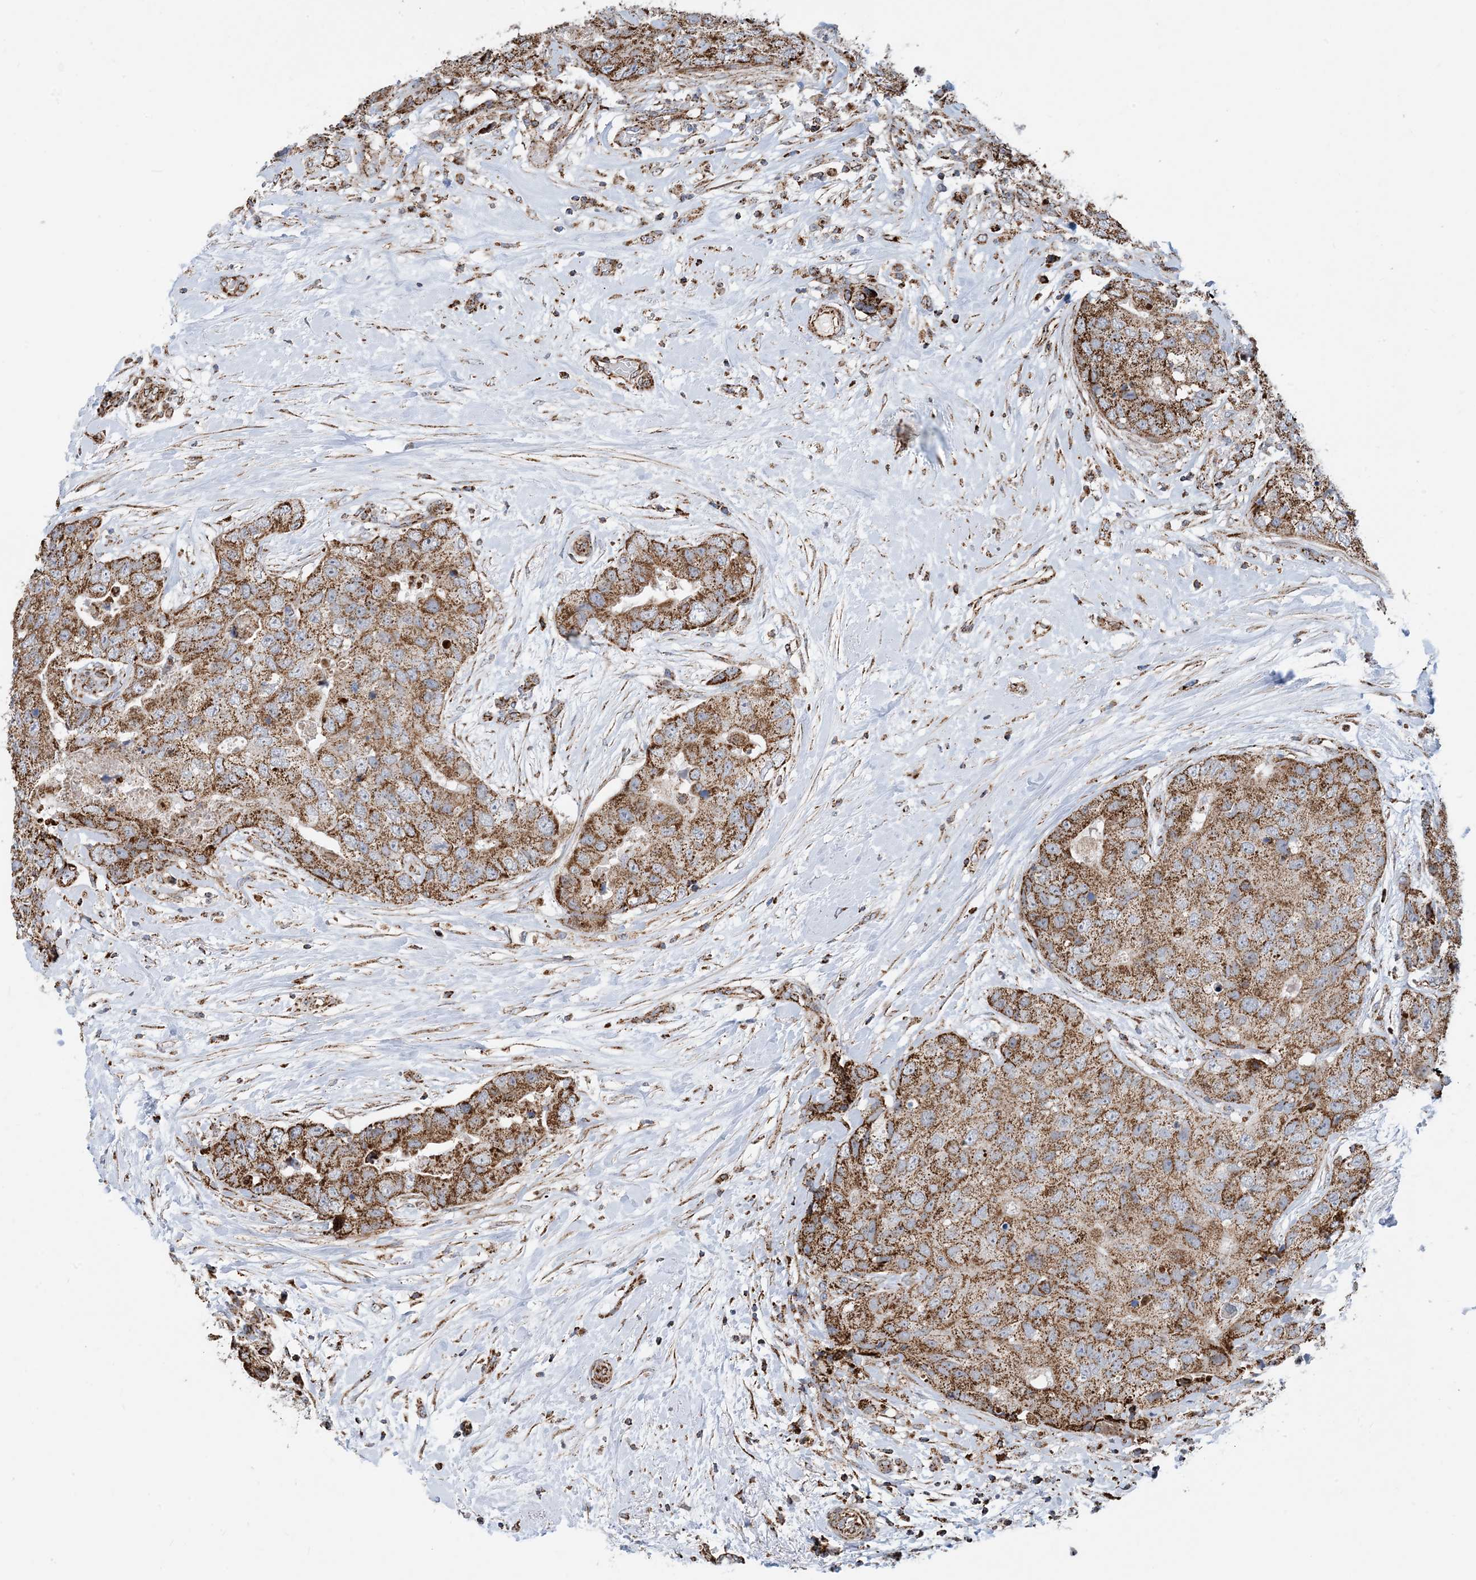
{"staining": {"intensity": "moderate", "quantity": ">75%", "location": "cytoplasmic/membranous"}, "tissue": "breast cancer", "cell_type": "Tumor cells", "image_type": "cancer", "snomed": [{"axis": "morphology", "description": "Duct carcinoma"}, {"axis": "topography", "description": "Breast"}], "caption": "The image displays a brown stain indicating the presence of a protein in the cytoplasmic/membranous of tumor cells in breast infiltrating ductal carcinoma. The staining is performed using DAB (3,3'-diaminobenzidine) brown chromogen to label protein expression. The nuclei are counter-stained blue using hematoxylin.", "gene": "PCDHGA1", "patient": {"sex": "female", "age": 62}}